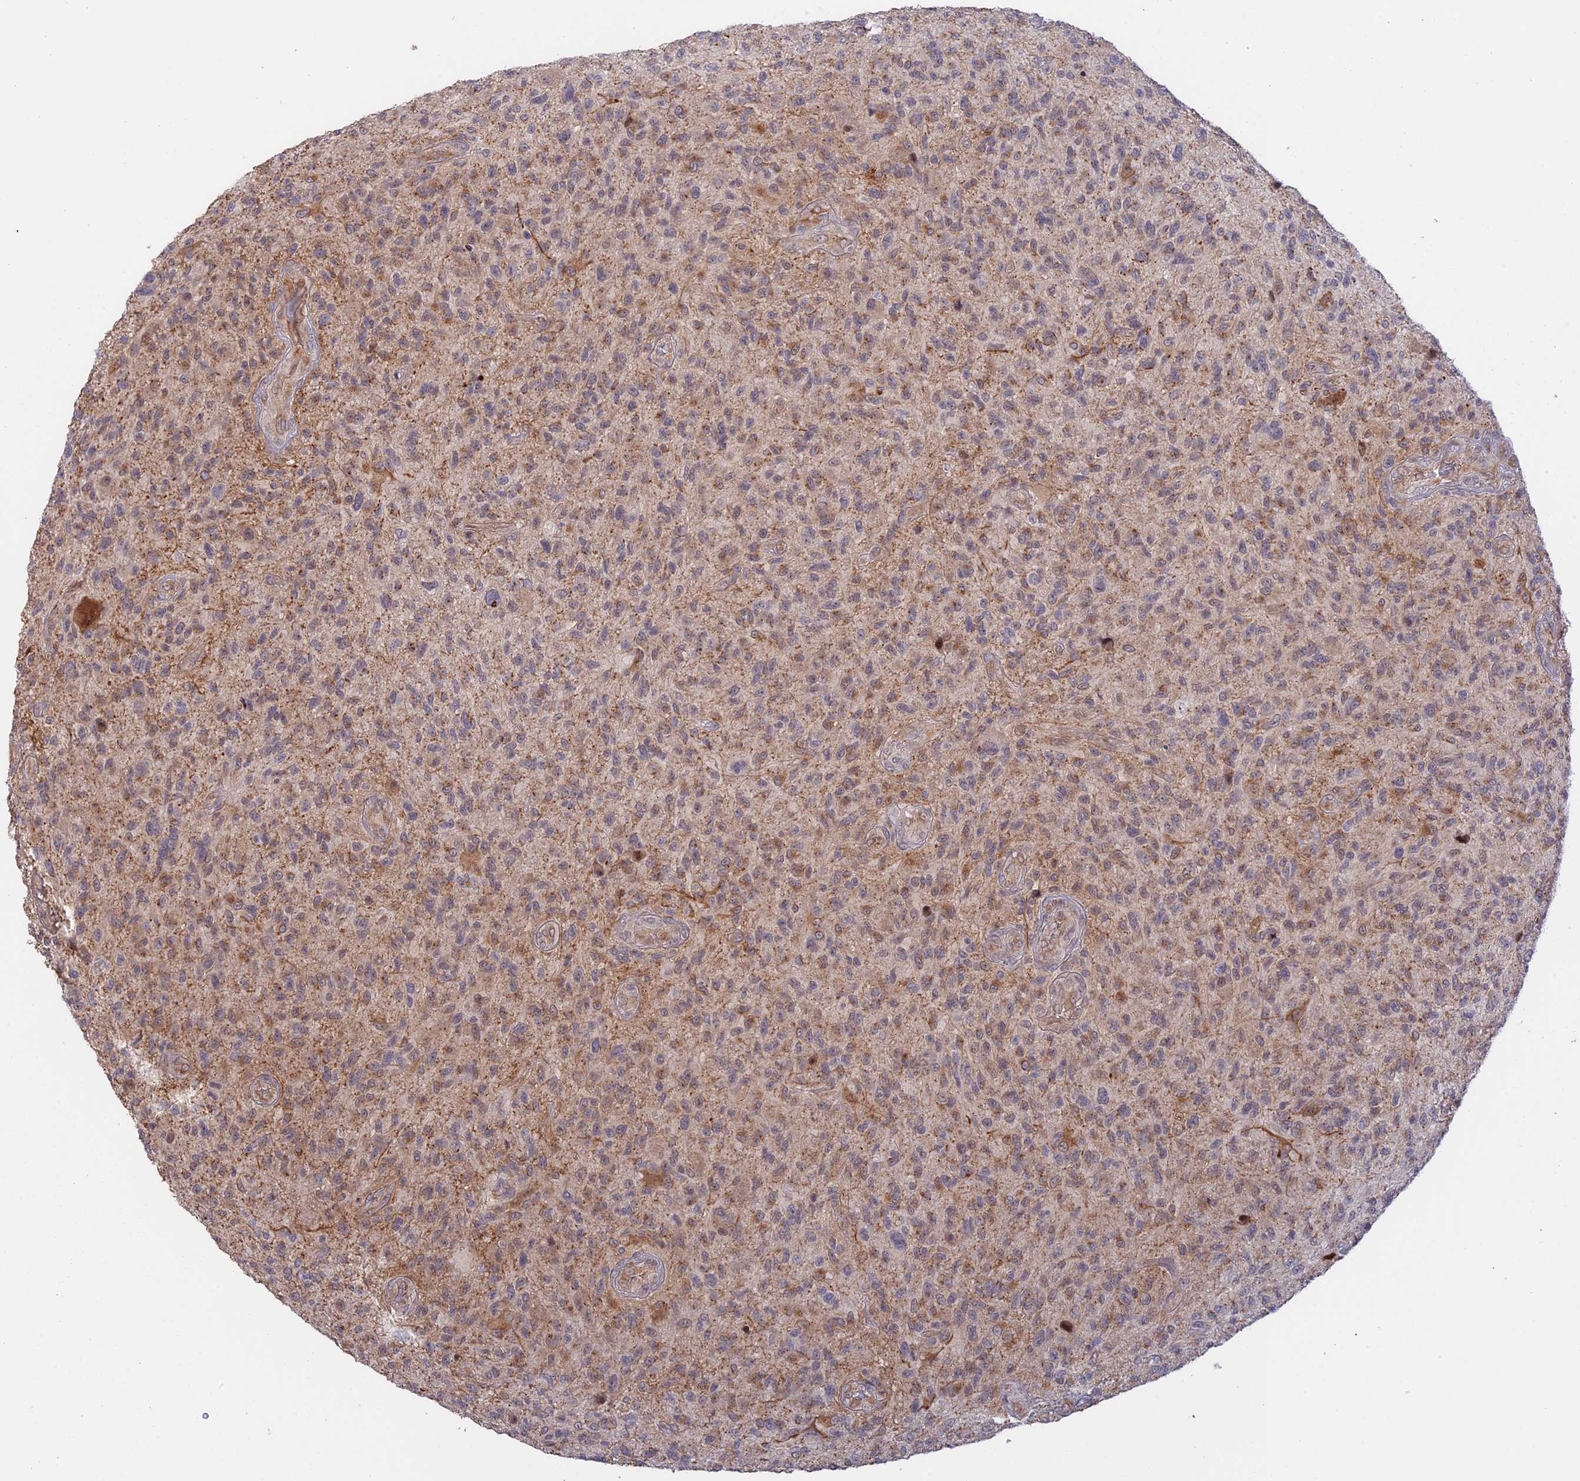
{"staining": {"intensity": "weak", "quantity": "25%-75%", "location": "cytoplasmic/membranous"}, "tissue": "glioma", "cell_type": "Tumor cells", "image_type": "cancer", "snomed": [{"axis": "morphology", "description": "Glioma, malignant, High grade"}, {"axis": "topography", "description": "Brain"}], "caption": "An image showing weak cytoplasmic/membranous staining in about 25%-75% of tumor cells in glioma, as visualized by brown immunohistochemical staining.", "gene": "GSKIP", "patient": {"sex": "male", "age": 47}}